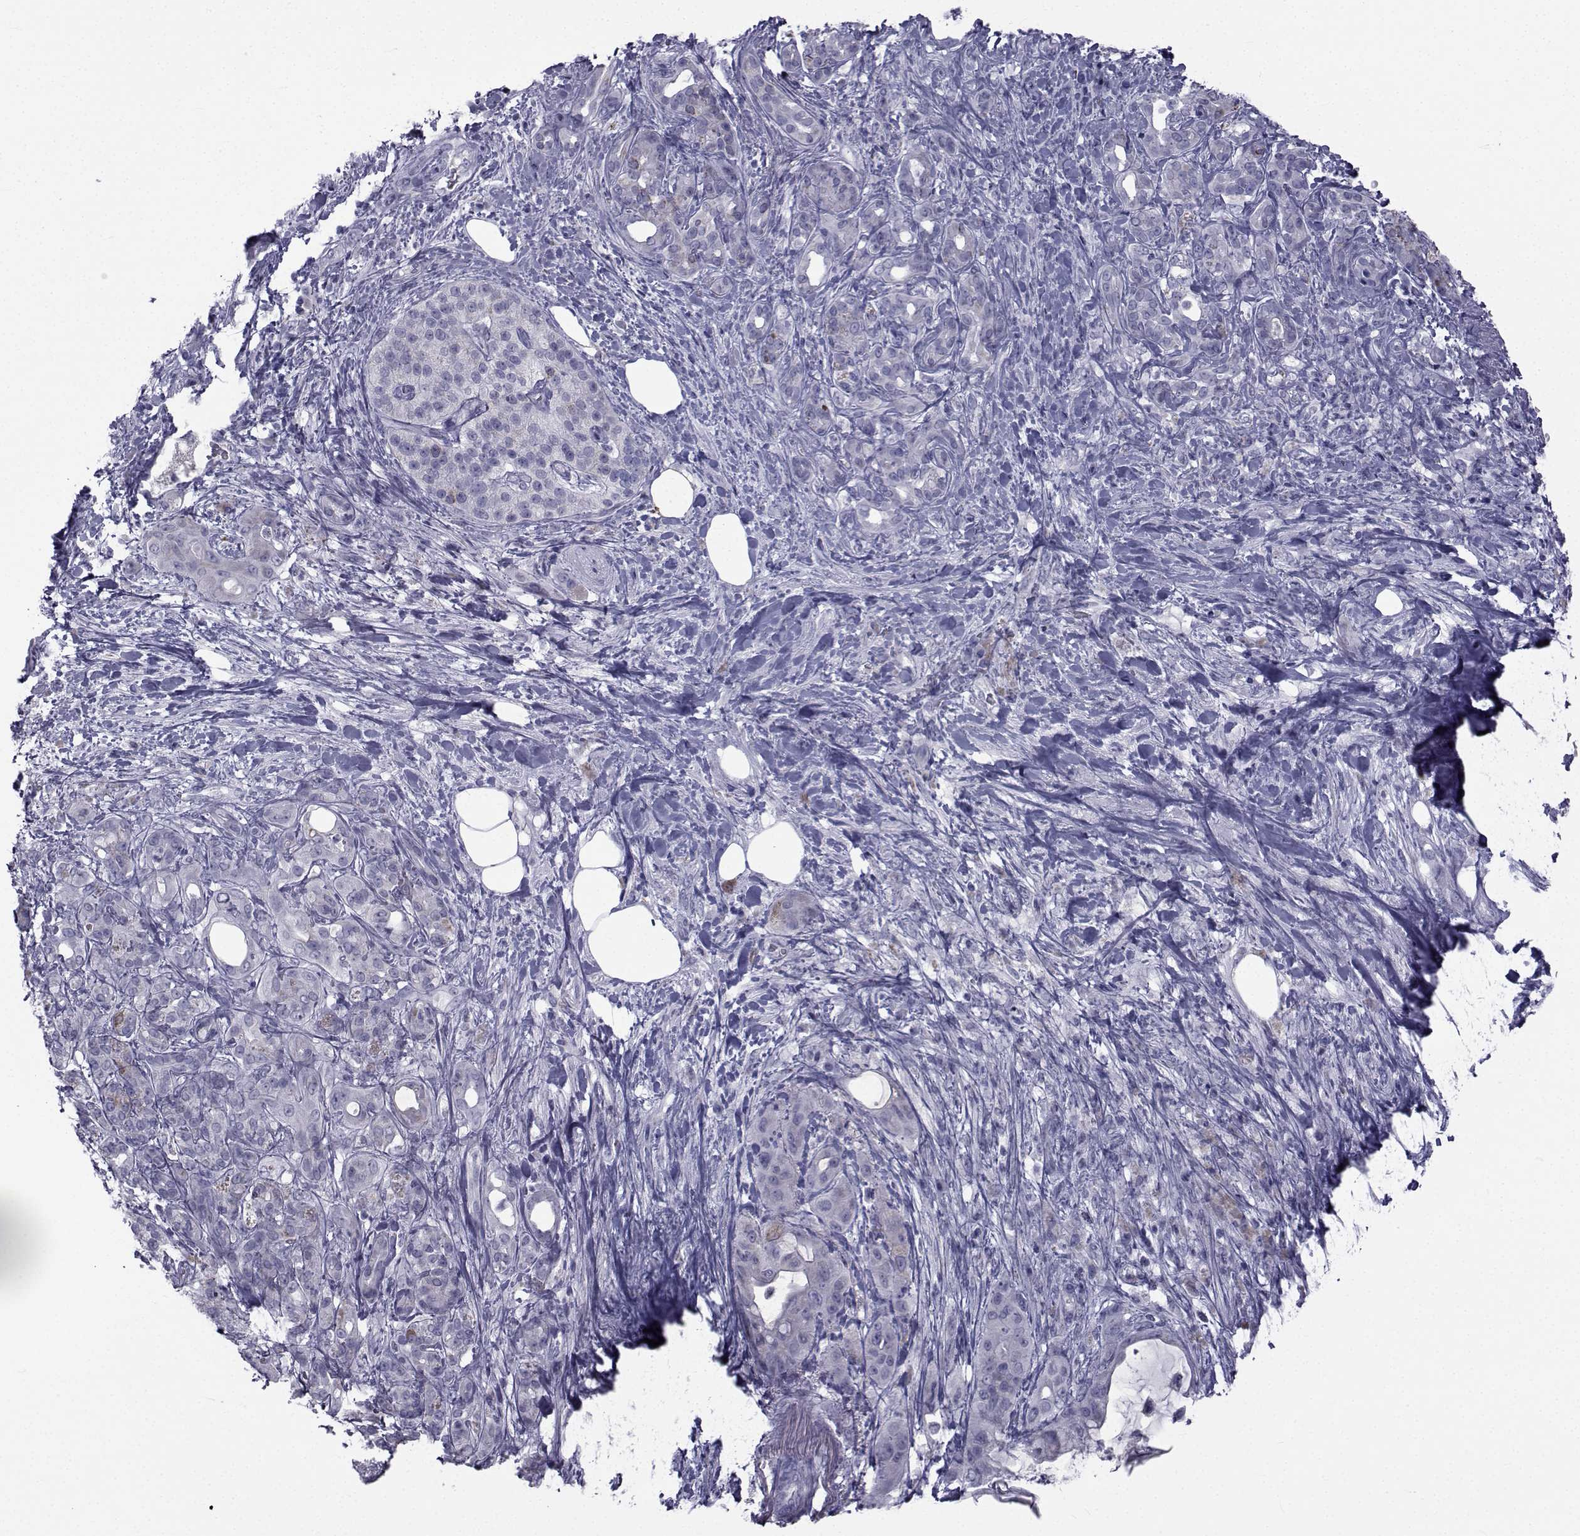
{"staining": {"intensity": "negative", "quantity": "none", "location": "none"}, "tissue": "pancreatic cancer", "cell_type": "Tumor cells", "image_type": "cancer", "snomed": [{"axis": "morphology", "description": "Adenocarcinoma, NOS"}, {"axis": "topography", "description": "Pancreas"}], "caption": "High power microscopy image of an immunohistochemistry photomicrograph of pancreatic cancer, revealing no significant expression in tumor cells.", "gene": "FDXR", "patient": {"sex": "male", "age": 71}}